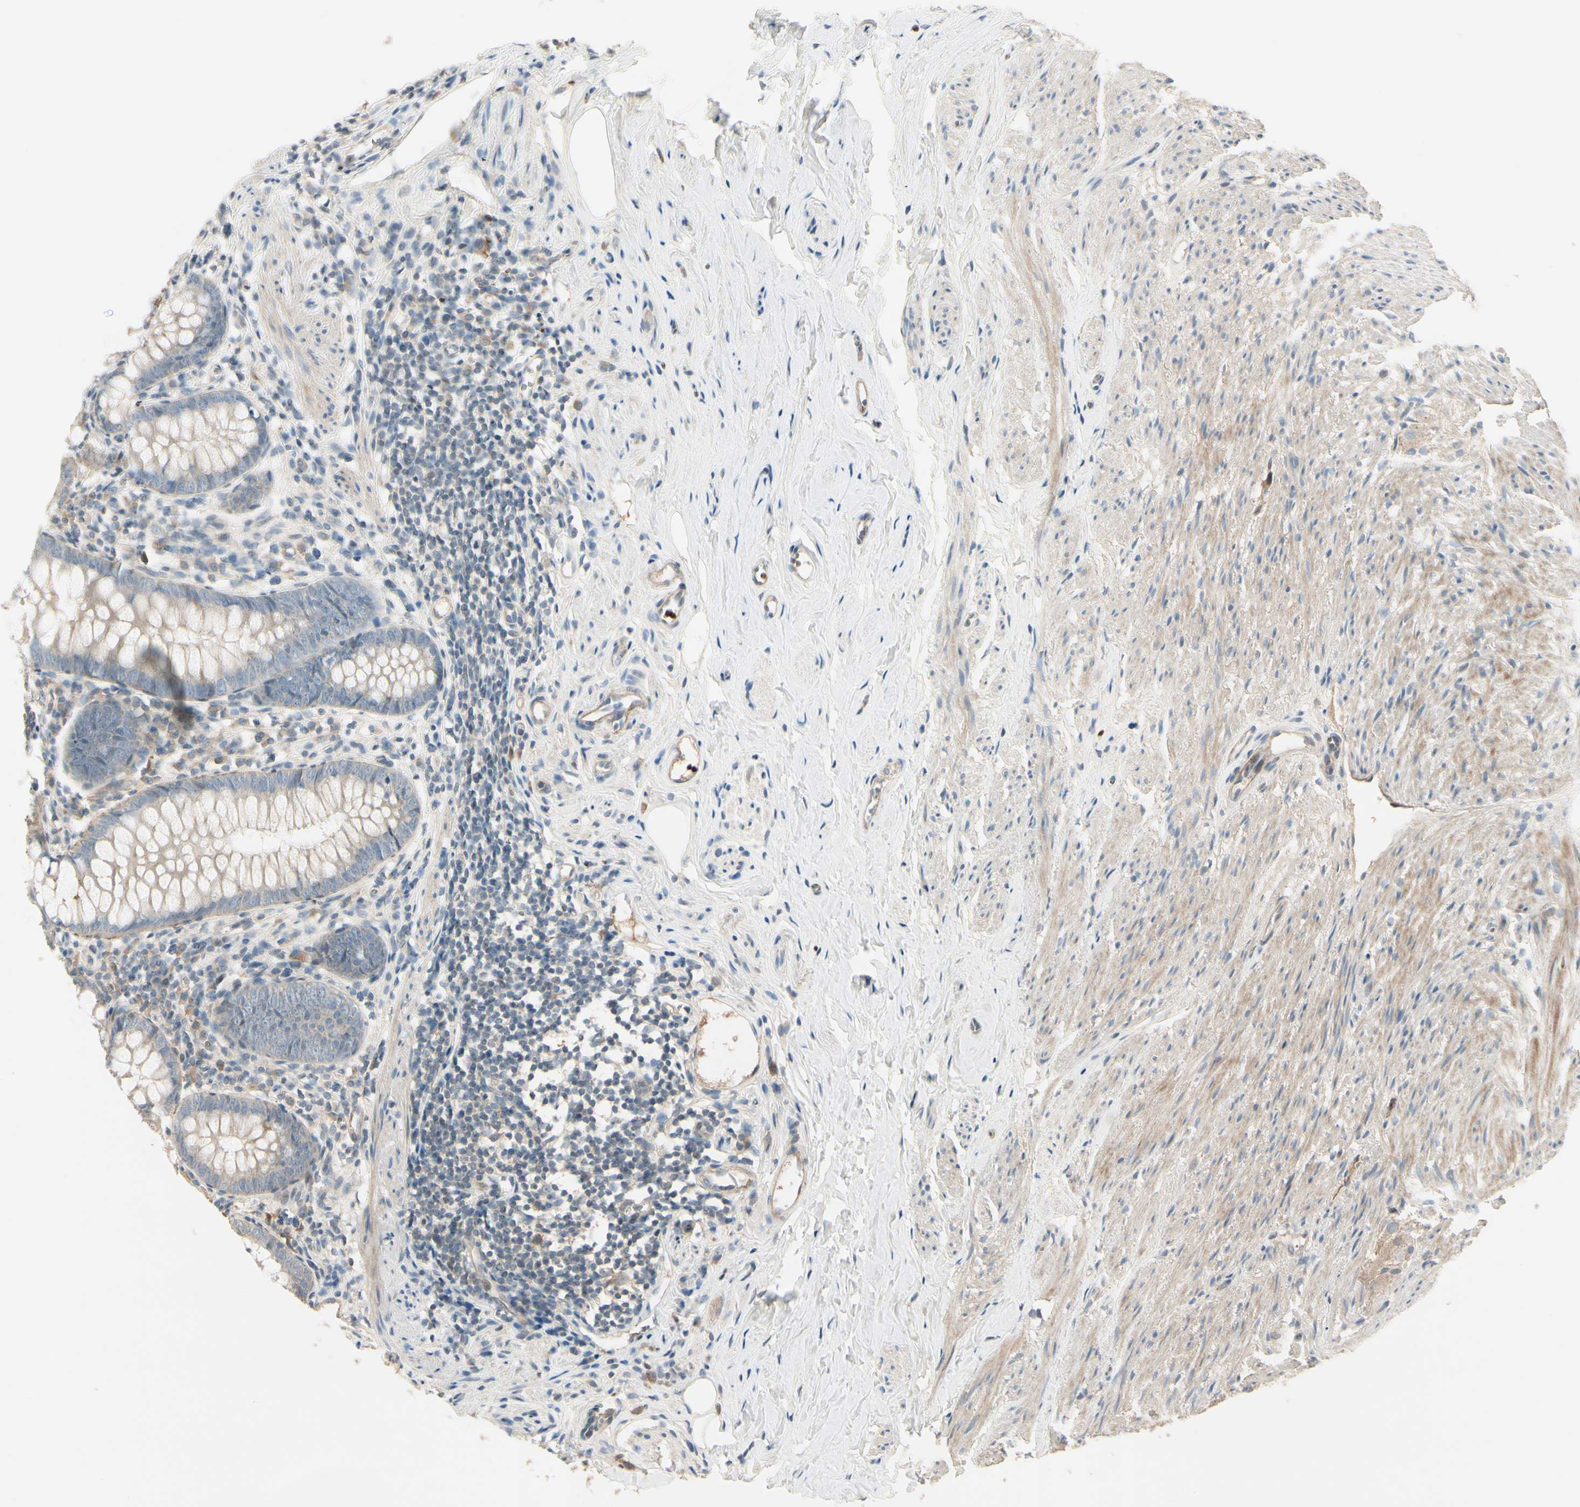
{"staining": {"intensity": "weak", "quantity": "25%-75%", "location": "cytoplasmic/membranous"}, "tissue": "appendix", "cell_type": "Glandular cells", "image_type": "normal", "snomed": [{"axis": "morphology", "description": "Normal tissue, NOS"}, {"axis": "topography", "description": "Appendix"}], "caption": "Approximately 25%-75% of glandular cells in normal appendix reveal weak cytoplasmic/membranous protein staining as visualized by brown immunohistochemical staining.", "gene": "PPP3CB", "patient": {"sex": "female", "age": 77}}